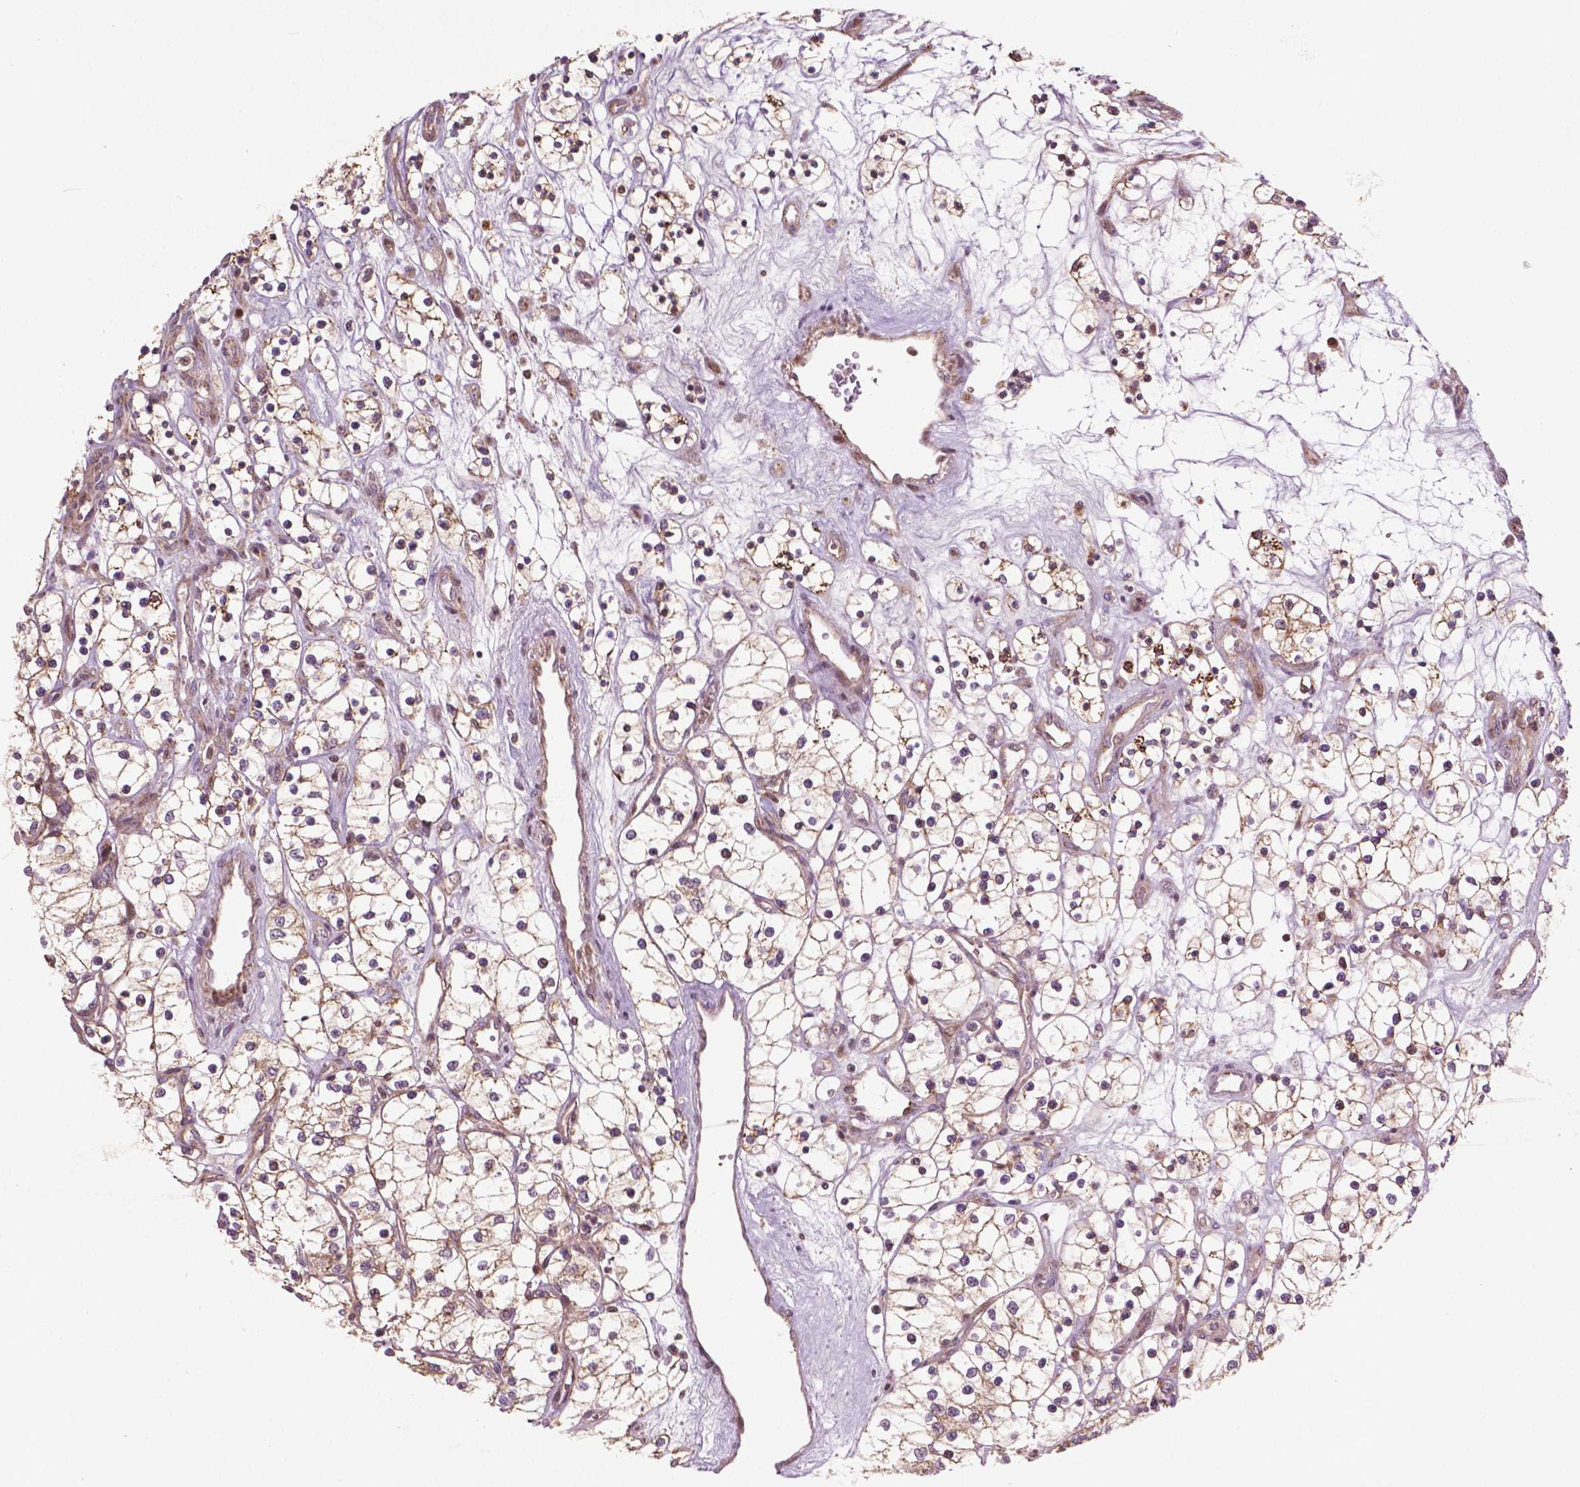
{"staining": {"intensity": "weak", "quantity": ">75%", "location": "cytoplasmic/membranous"}, "tissue": "renal cancer", "cell_type": "Tumor cells", "image_type": "cancer", "snomed": [{"axis": "morphology", "description": "Adenocarcinoma, NOS"}, {"axis": "topography", "description": "Kidney"}], "caption": "Protein expression analysis of human adenocarcinoma (renal) reveals weak cytoplasmic/membranous expression in about >75% of tumor cells. (DAB = brown stain, brightfield microscopy at high magnification).", "gene": "B3GALNT2", "patient": {"sex": "female", "age": 69}}